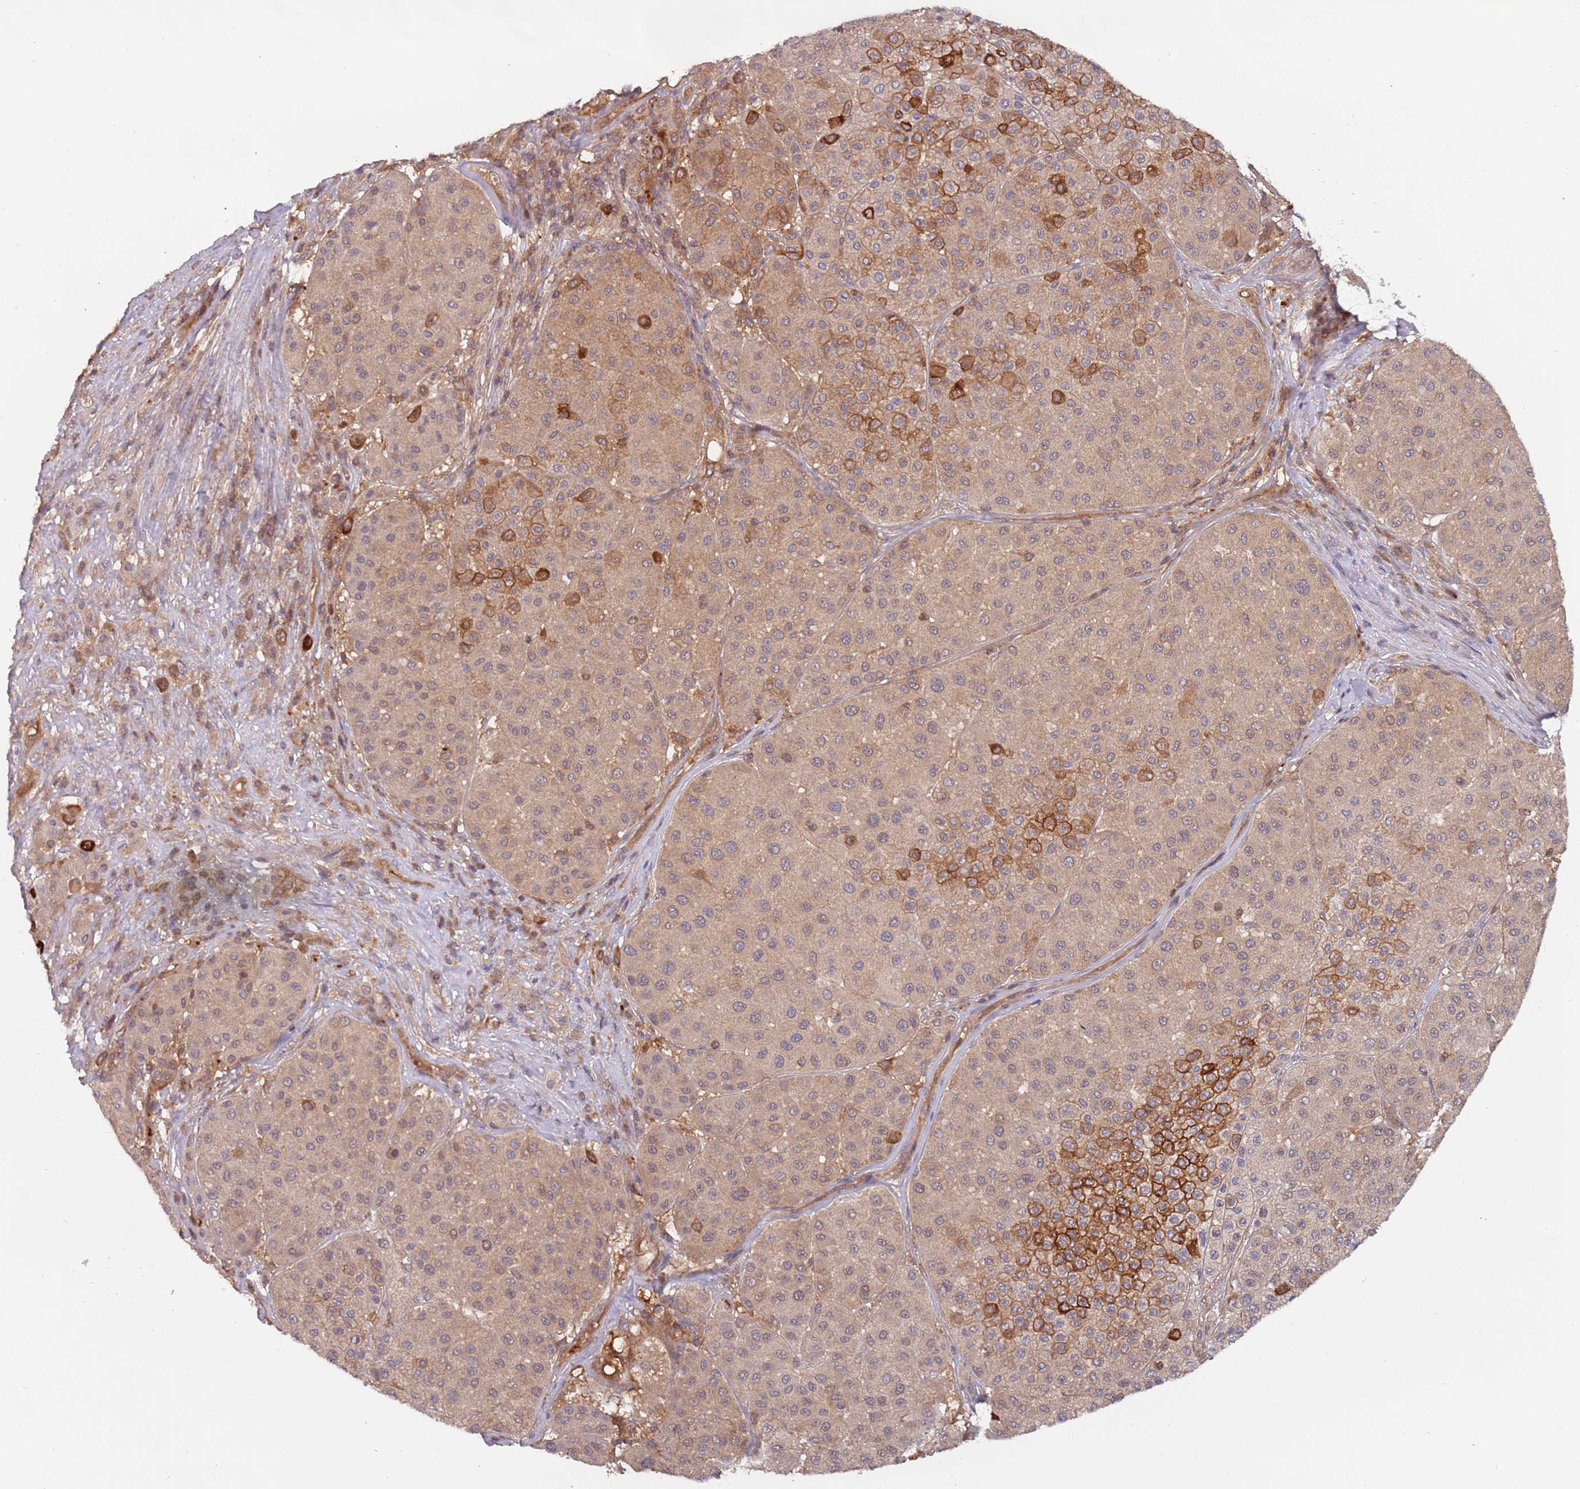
{"staining": {"intensity": "moderate", "quantity": ">75%", "location": "cytoplasmic/membranous"}, "tissue": "melanoma", "cell_type": "Tumor cells", "image_type": "cancer", "snomed": [{"axis": "morphology", "description": "Malignant melanoma, Metastatic site"}, {"axis": "topography", "description": "Smooth muscle"}], "caption": "Tumor cells exhibit medium levels of moderate cytoplasmic/membranous expression in approximately >75% of cells in human melanoma.", "gene": "GSDMD", "patient": {"sex": "male", "age": 41}}